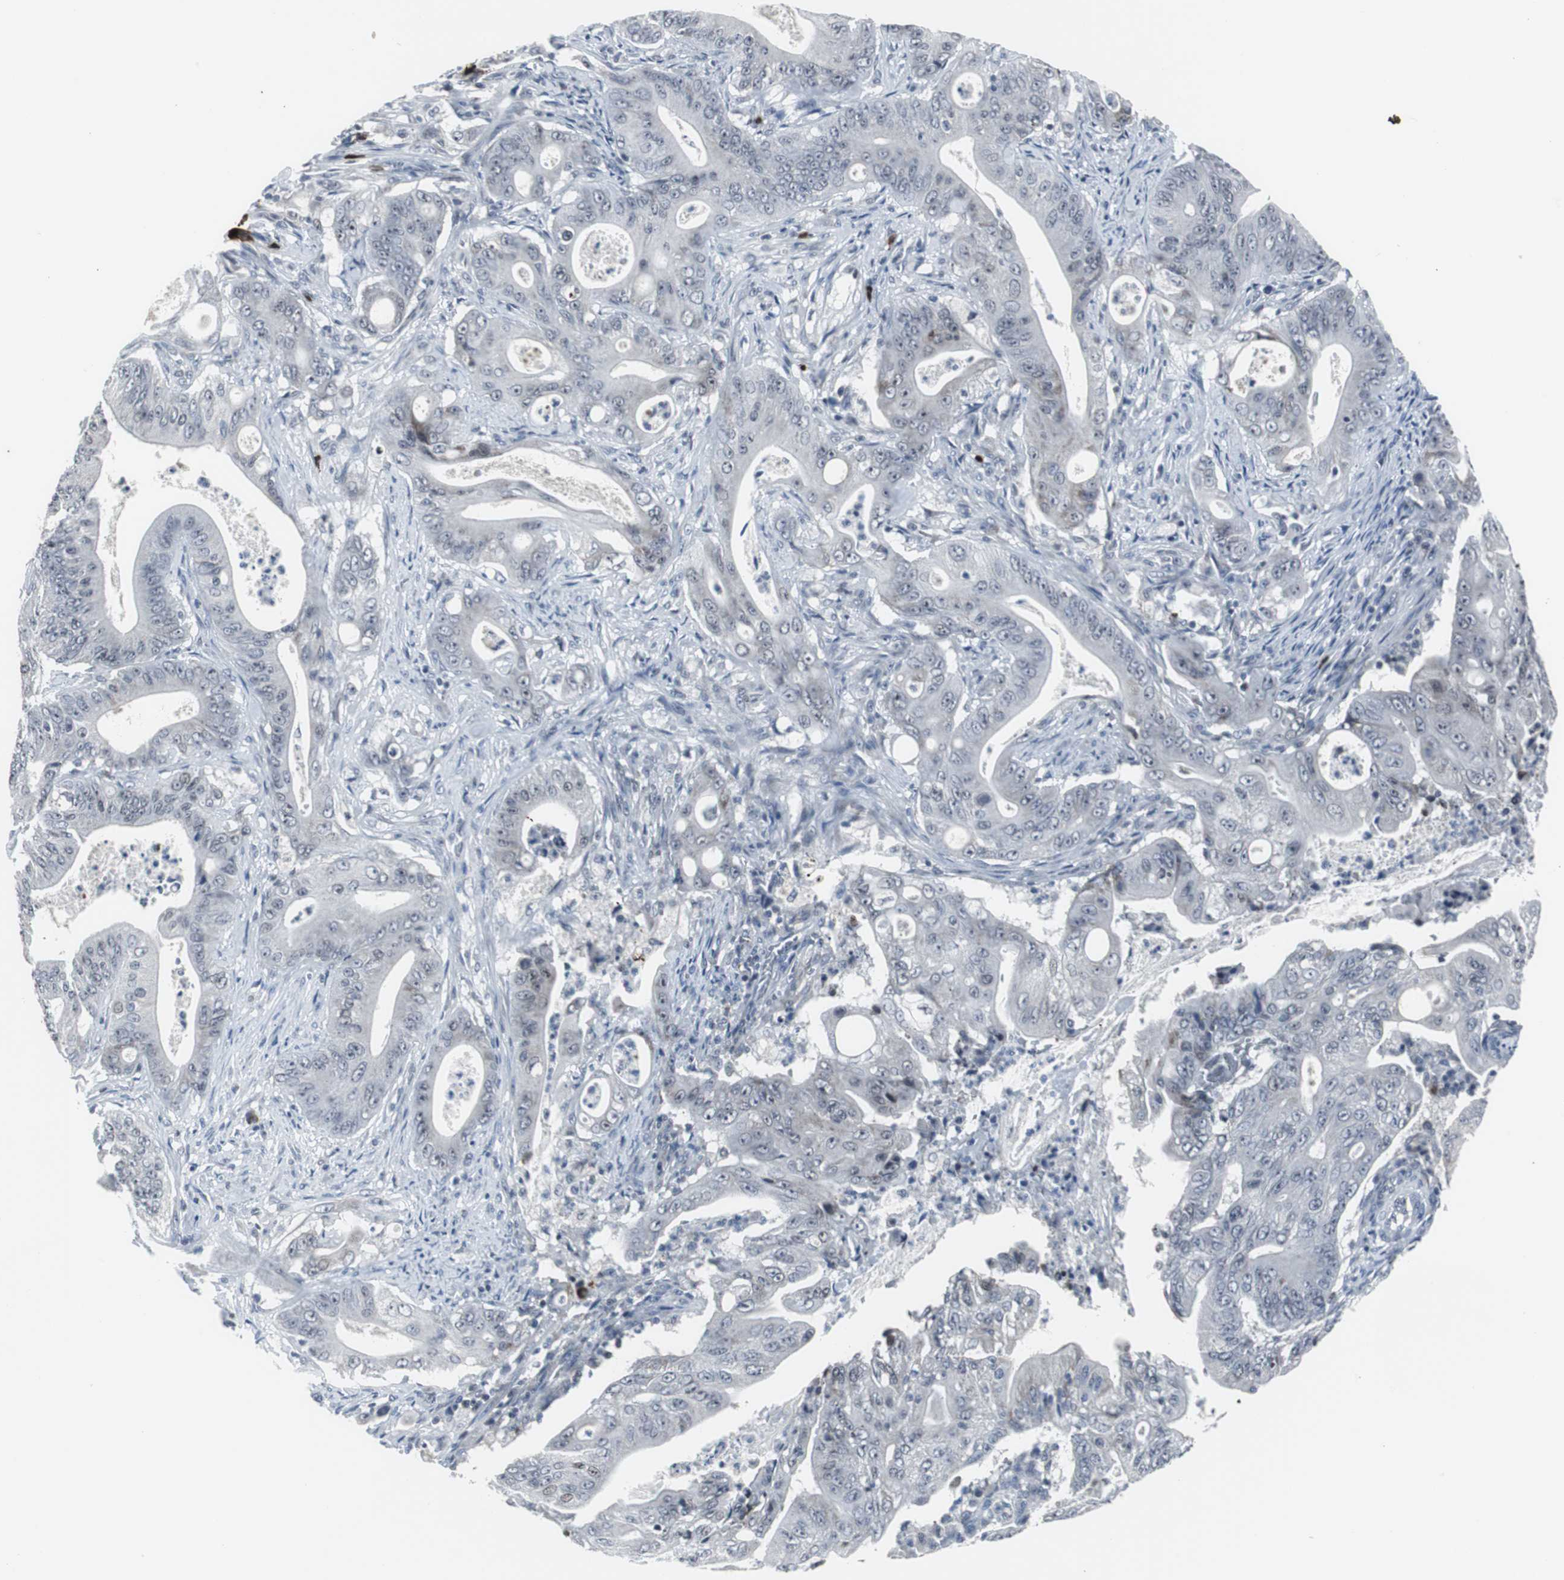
{"staining": {"intensity": "negative", "quantity": "none", "location": "none"}, "tissue": "pancreatic cancer", "cell_type": "Tumor cells", "image_type": "cancer", "snomed": [{"axis": "morphology", "description": "Normal tissue, NOS"}, {"axis": "topography", "description": "Lymph node"}], "caption": "This is an immunohistochemistry (IHC) micrograph of pancreatic cancer. There is no expression in tumor cells.", "gene": "DOK1", "patient": {"sex": "male", "age": 62}}